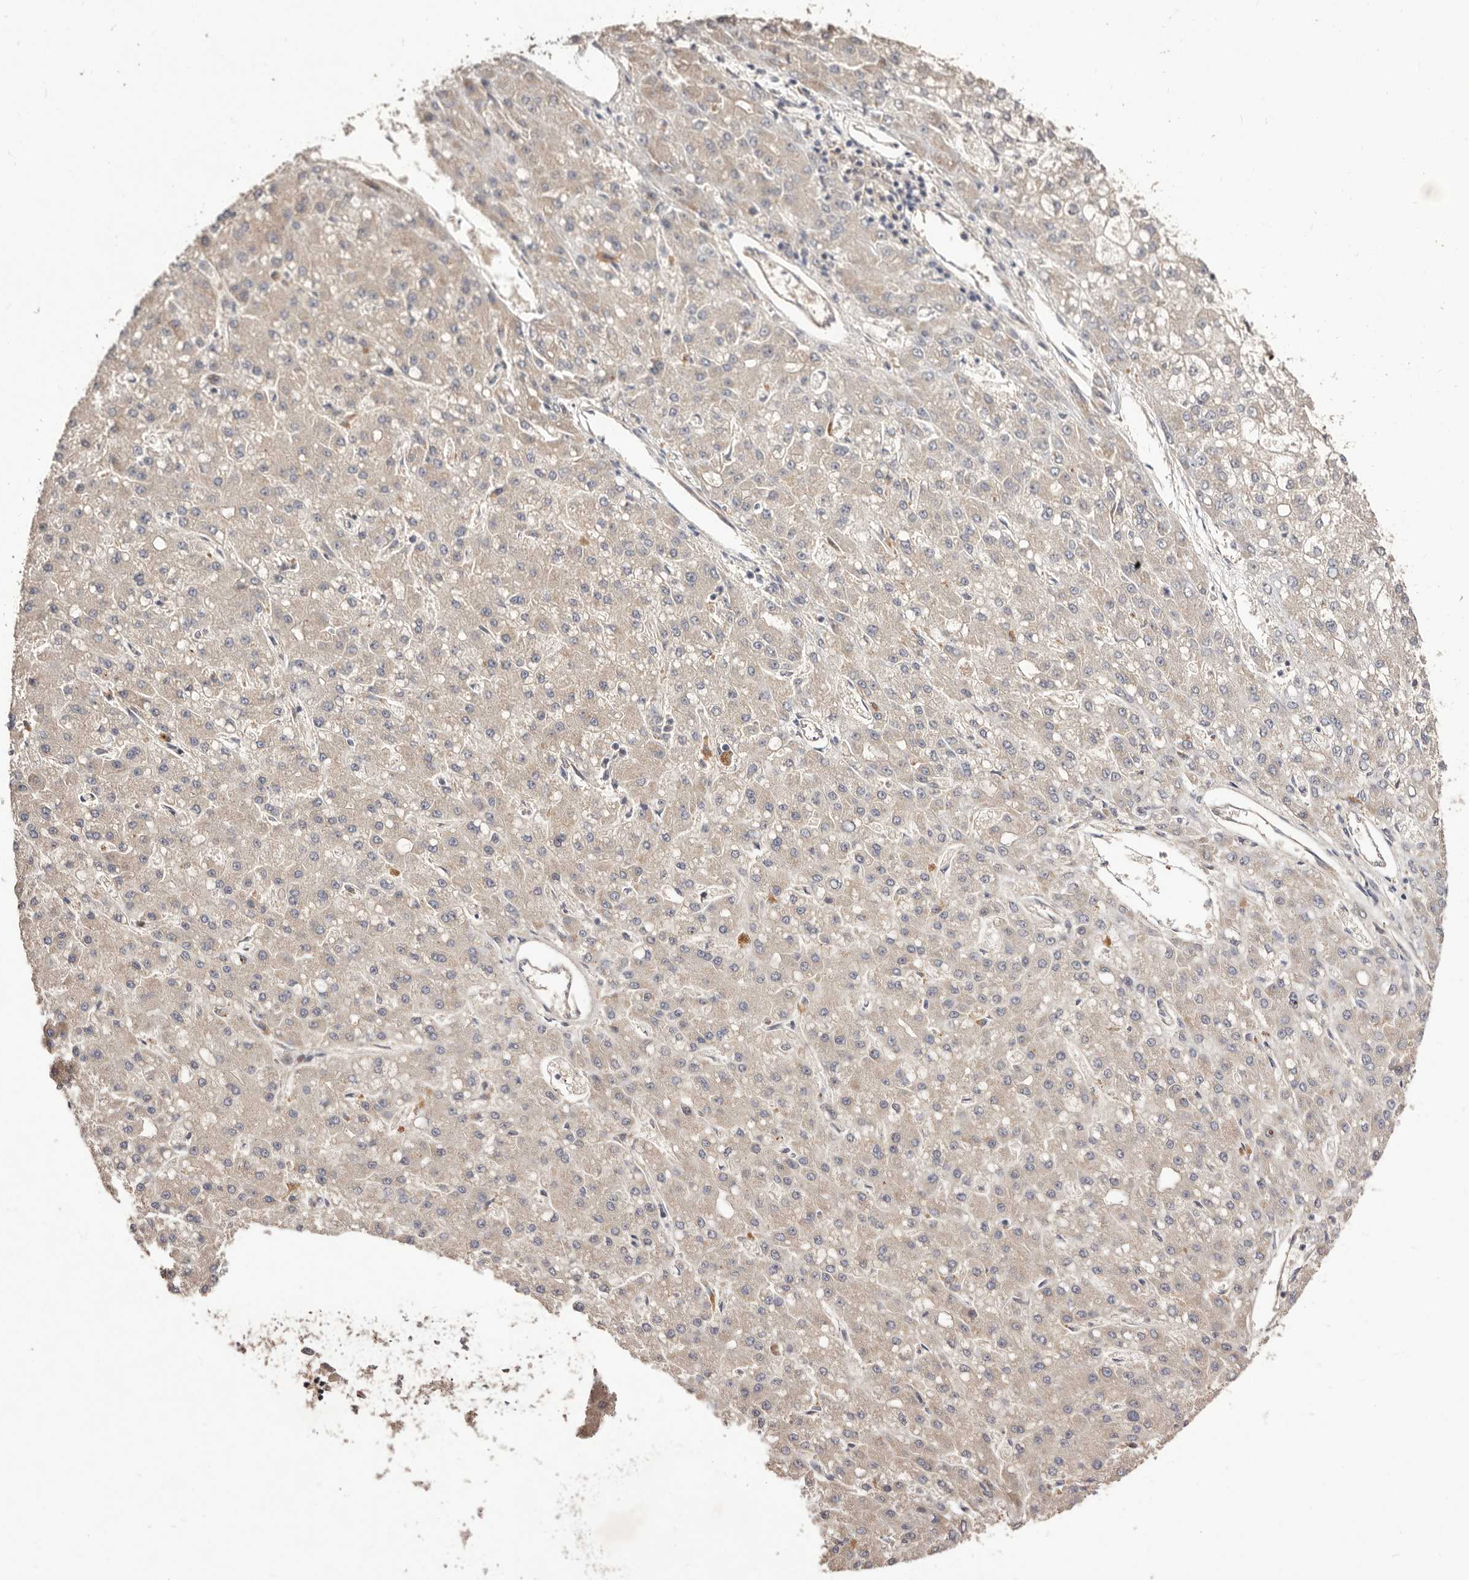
{"staining": {"intensity": "negative", "quantity": "none", "location": "none"}, "tissue": "liver cancer", "cell_type": "Tumor cells", "image_type": "cancer", "snomed": [{"axis": "morphology", "description": "Carcinoma, Hepatocellular, NOS"}, {"axis": "topography", "description": "Liver"}], "caption": "Human hepatocellular carcinoma (liver) stained for a protein using IHC exhibits no staining in tumor cells.", "gene": "DOP1A", "patient": {"sex": "male", "age": 67}}